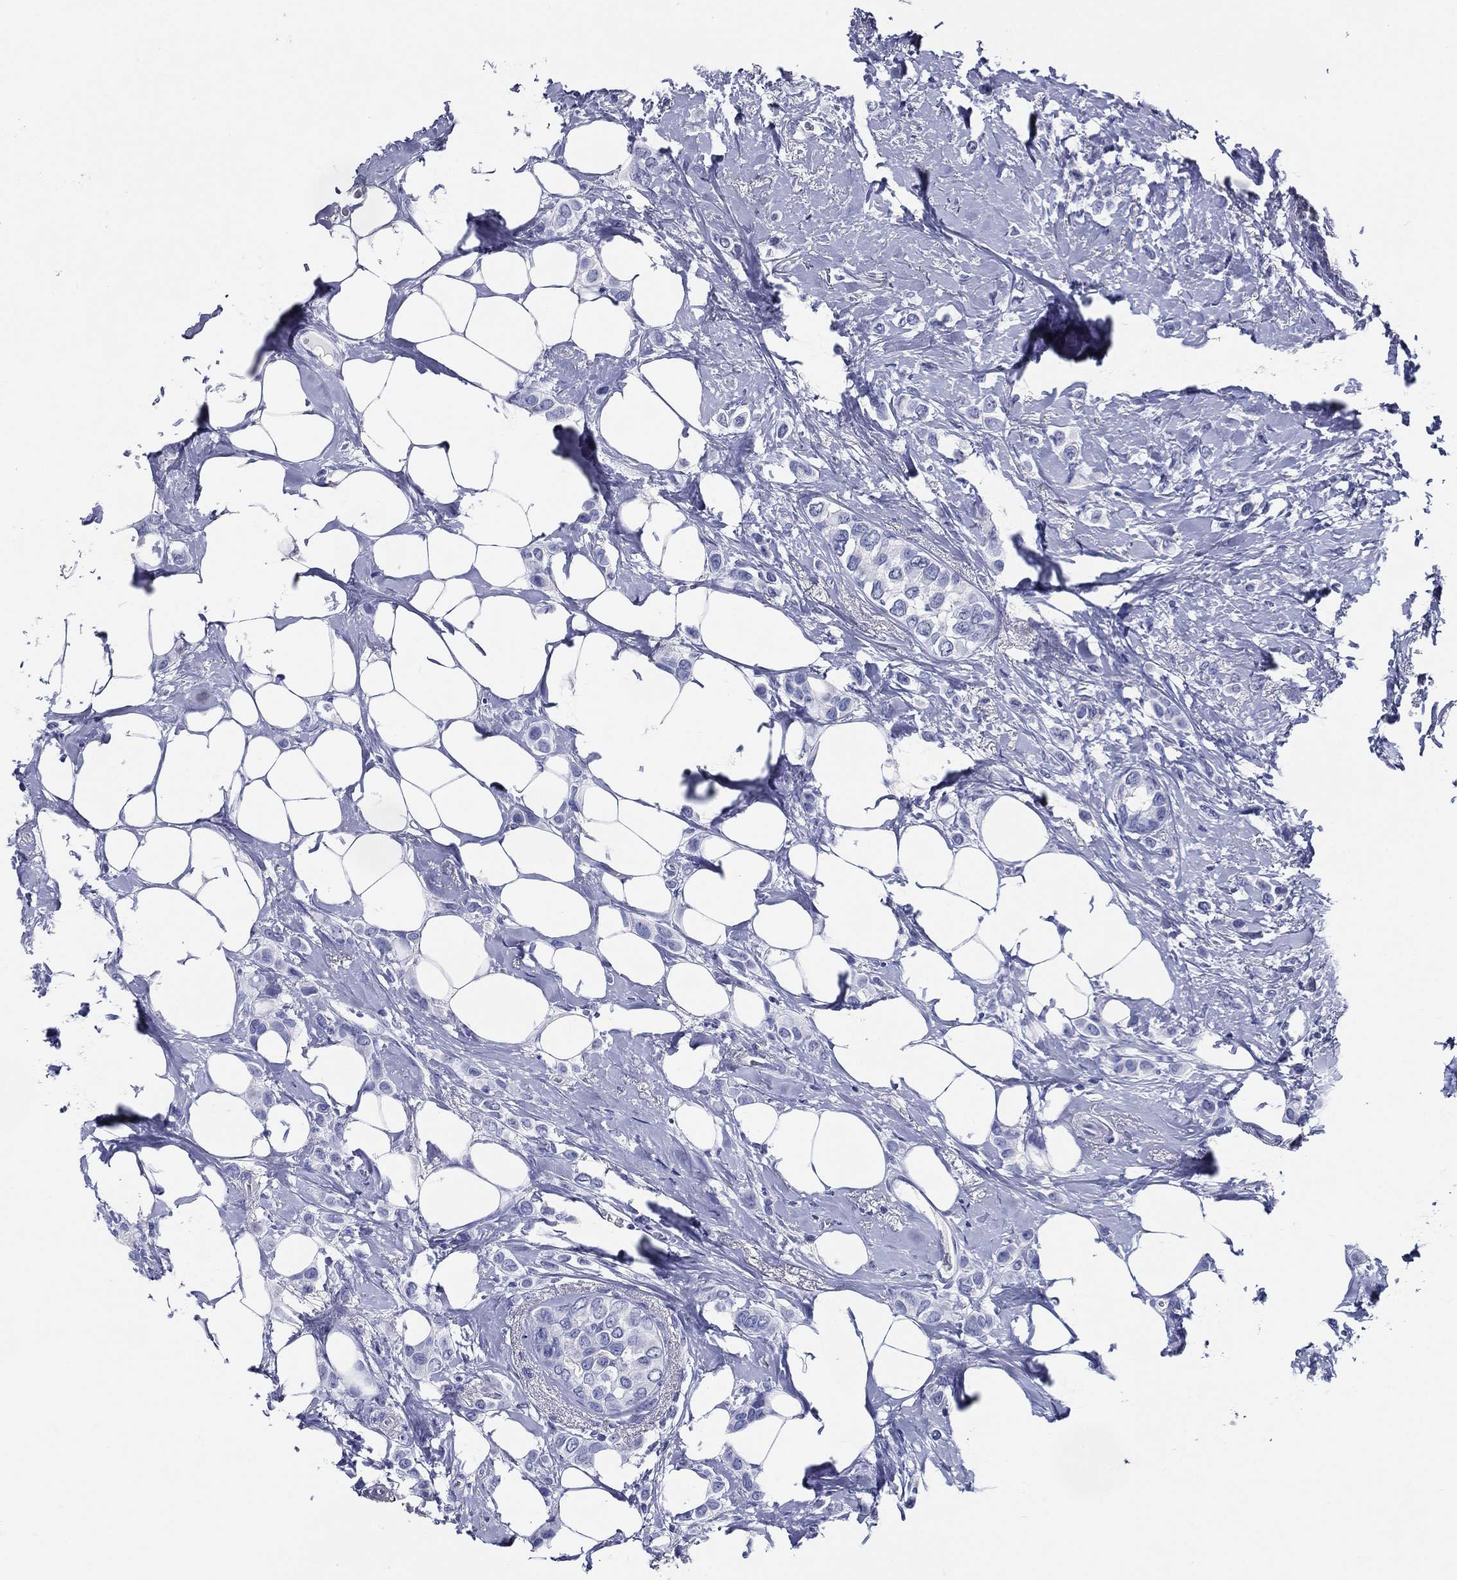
{"staining": {"intensity": "negative", "quantity": "none", "location": "none"}, "tissue": "breast cancer", "cell_type": "Tumor cells", "image_type": "cancer", "snomed": [{"axis": "morphology", "description": "Lobular carcinoma"}, {"axis": "topography", "description": "Breast"}], "caption": "IHC of human breast cancer demonstrates no positivity in tumor cells. The staining is performed using DAB (3,3'-diaminobenzidine) brown chromogen with nuclei counter-stained in using hematoxylin.", "gene": "ACE2", "patient": {"sex": "female", "age": 66}}